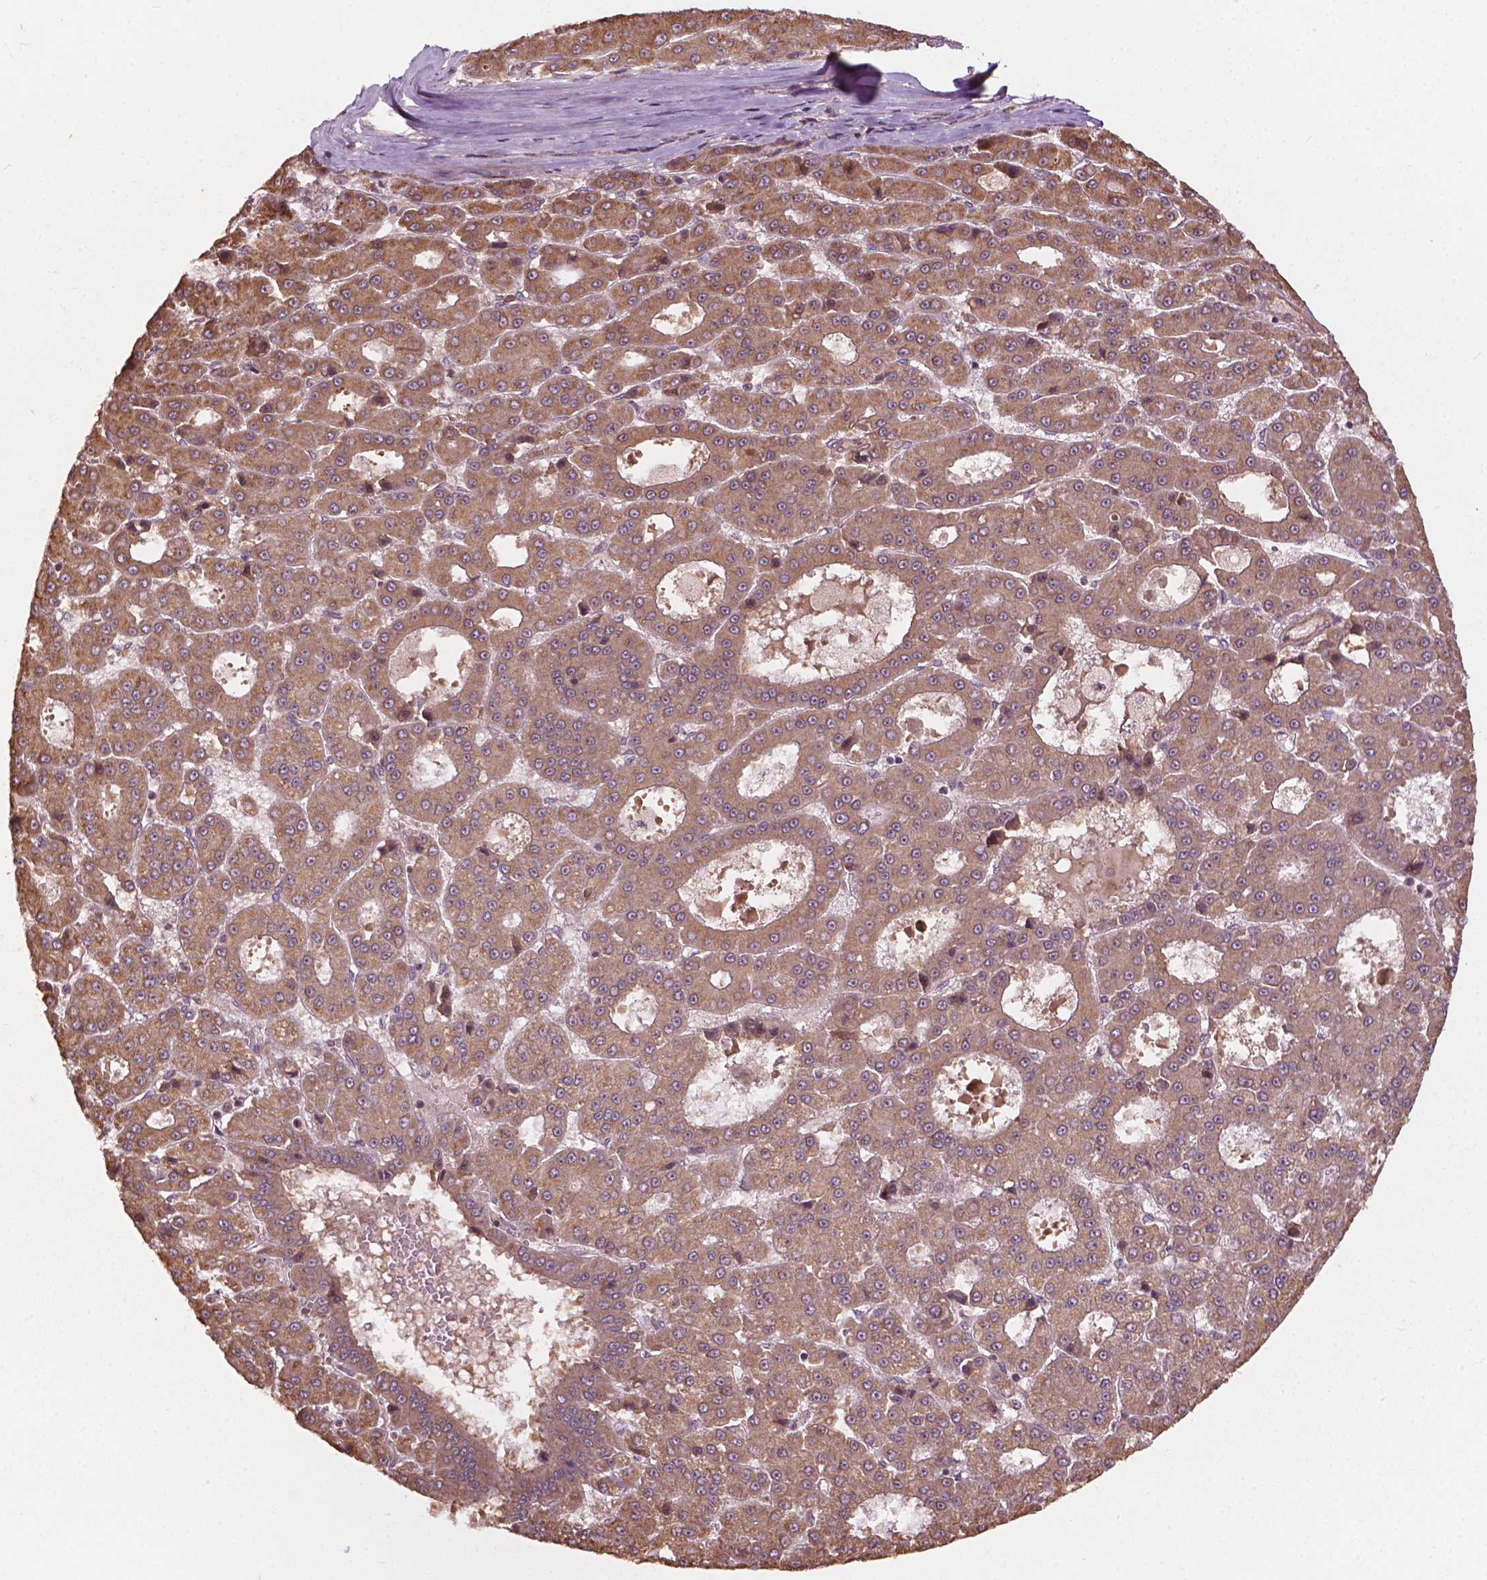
{"staining": {"intensity": "moderate", "quantity": ">75%", "location": "cytoplasmic/membranous"}, "tissue": "liver cancer", "cell_type": "Tumor cells", "image_type": "cancer", "snomed": [{"axis": "morphology", "description": "Carcinoma, Hepatocellular, NOS"}, {"axis": "topography", "description": "Liver"}], "caption": "There is medium levels of moderate cytoplasmic/membranous positivity in tumor cells of liver cancer, as demonstrated by immunohistochemical staining (brown color).", "gene": "CDC42BPA", "patient": {"sex": "male", "age": 70}}